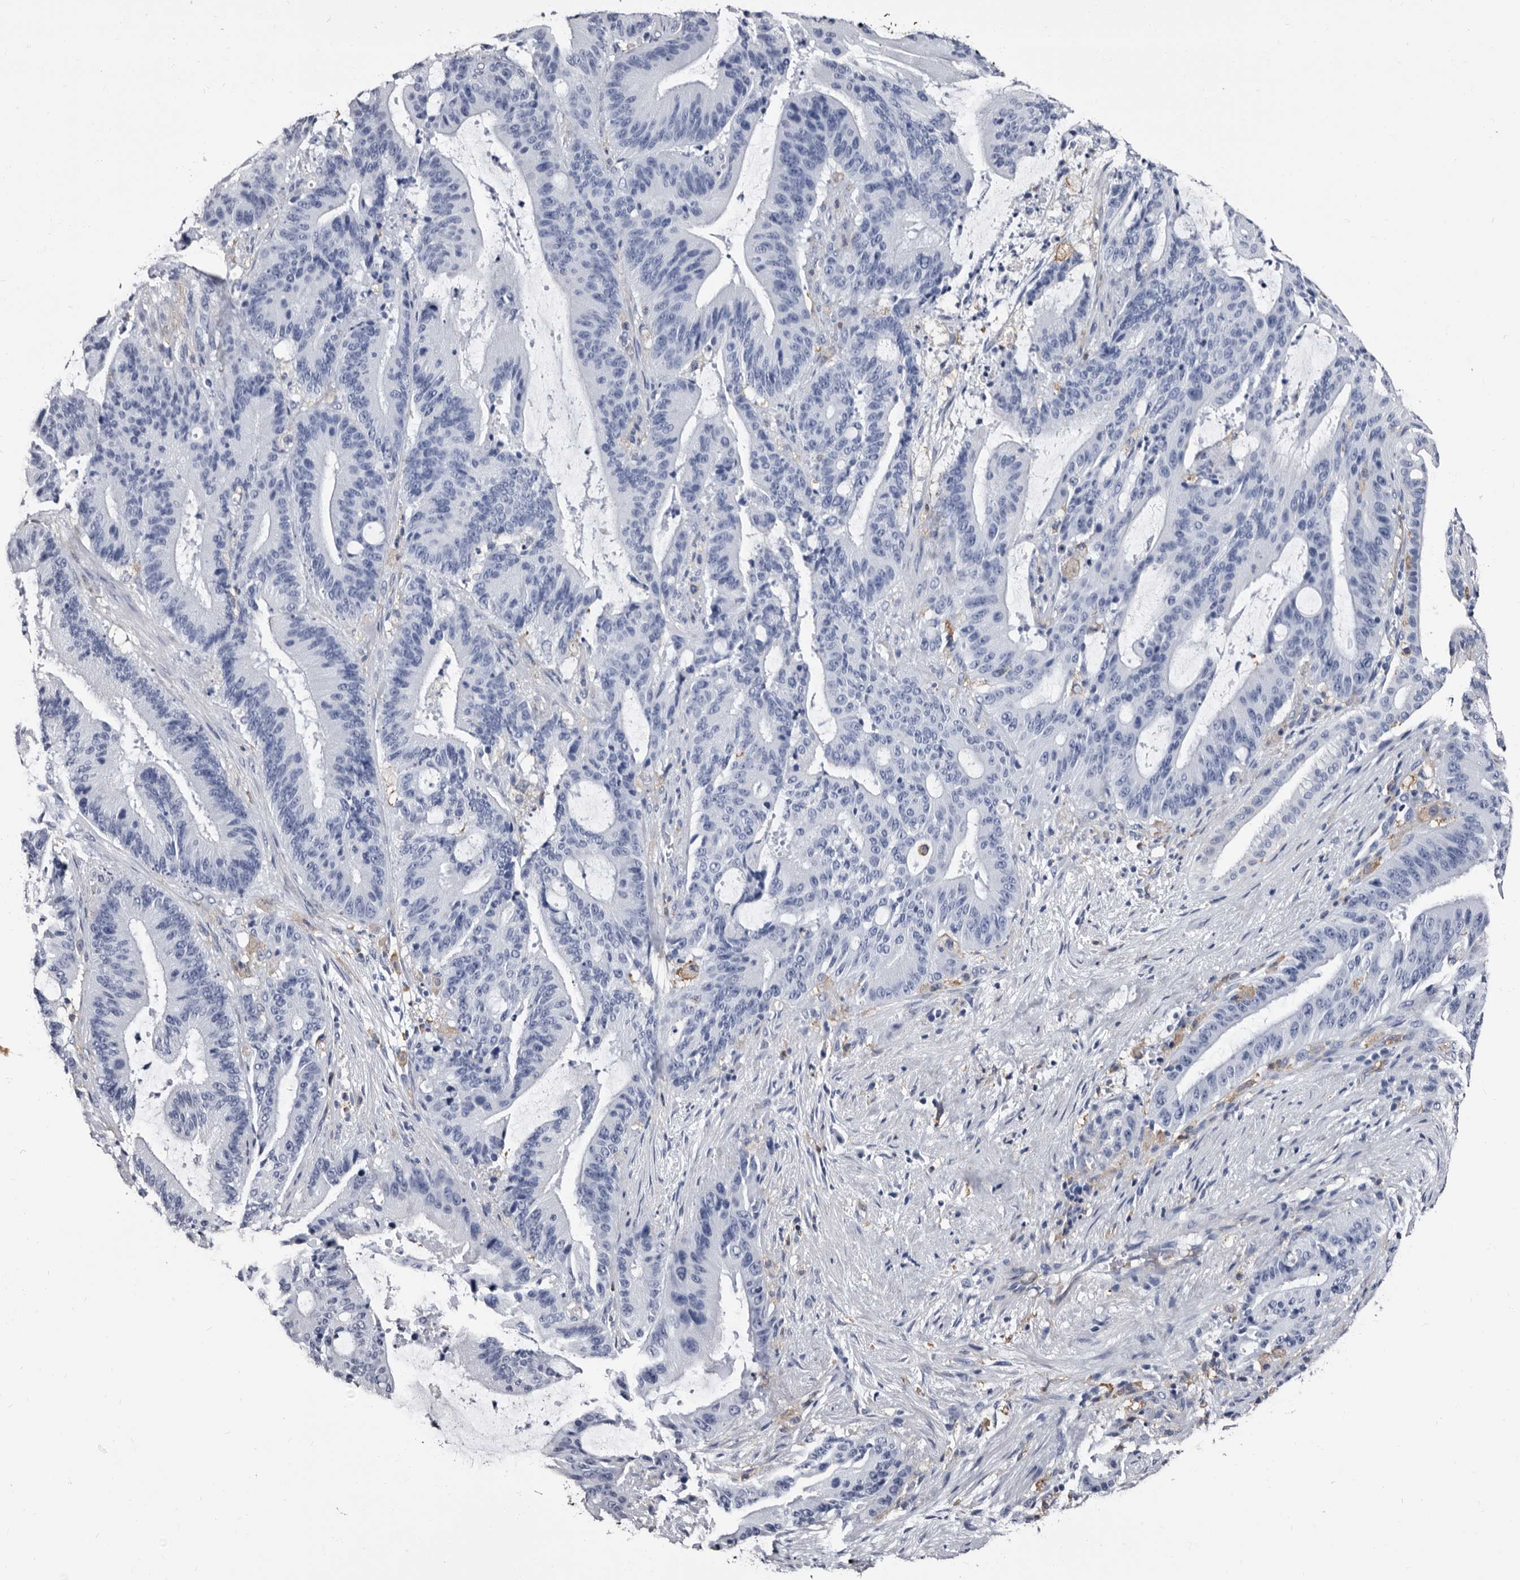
{"staining": {"intensity": "negative", "quantity": "none", "location": "none"}, "tissue": "liver cancer", "cell_type": "Tumor cells", "image_type": "cancer", "snomed": [{"axis": "morphology", "description": "Normal tissue, NOS"}, {"axis": "morphology", "description": "Cholangiocarcinoma"}, {"axis": "topography", "description": "Liver"}, {"axis": "topography", "description": "Peripheral nerve tissue"}], "caption": "The photomicrograph exhibits no staining of tumor cells in liver cholangiocarcinoma.", "gene": "EPB41L3", "patient": {"sex": "female", "age": 73}}